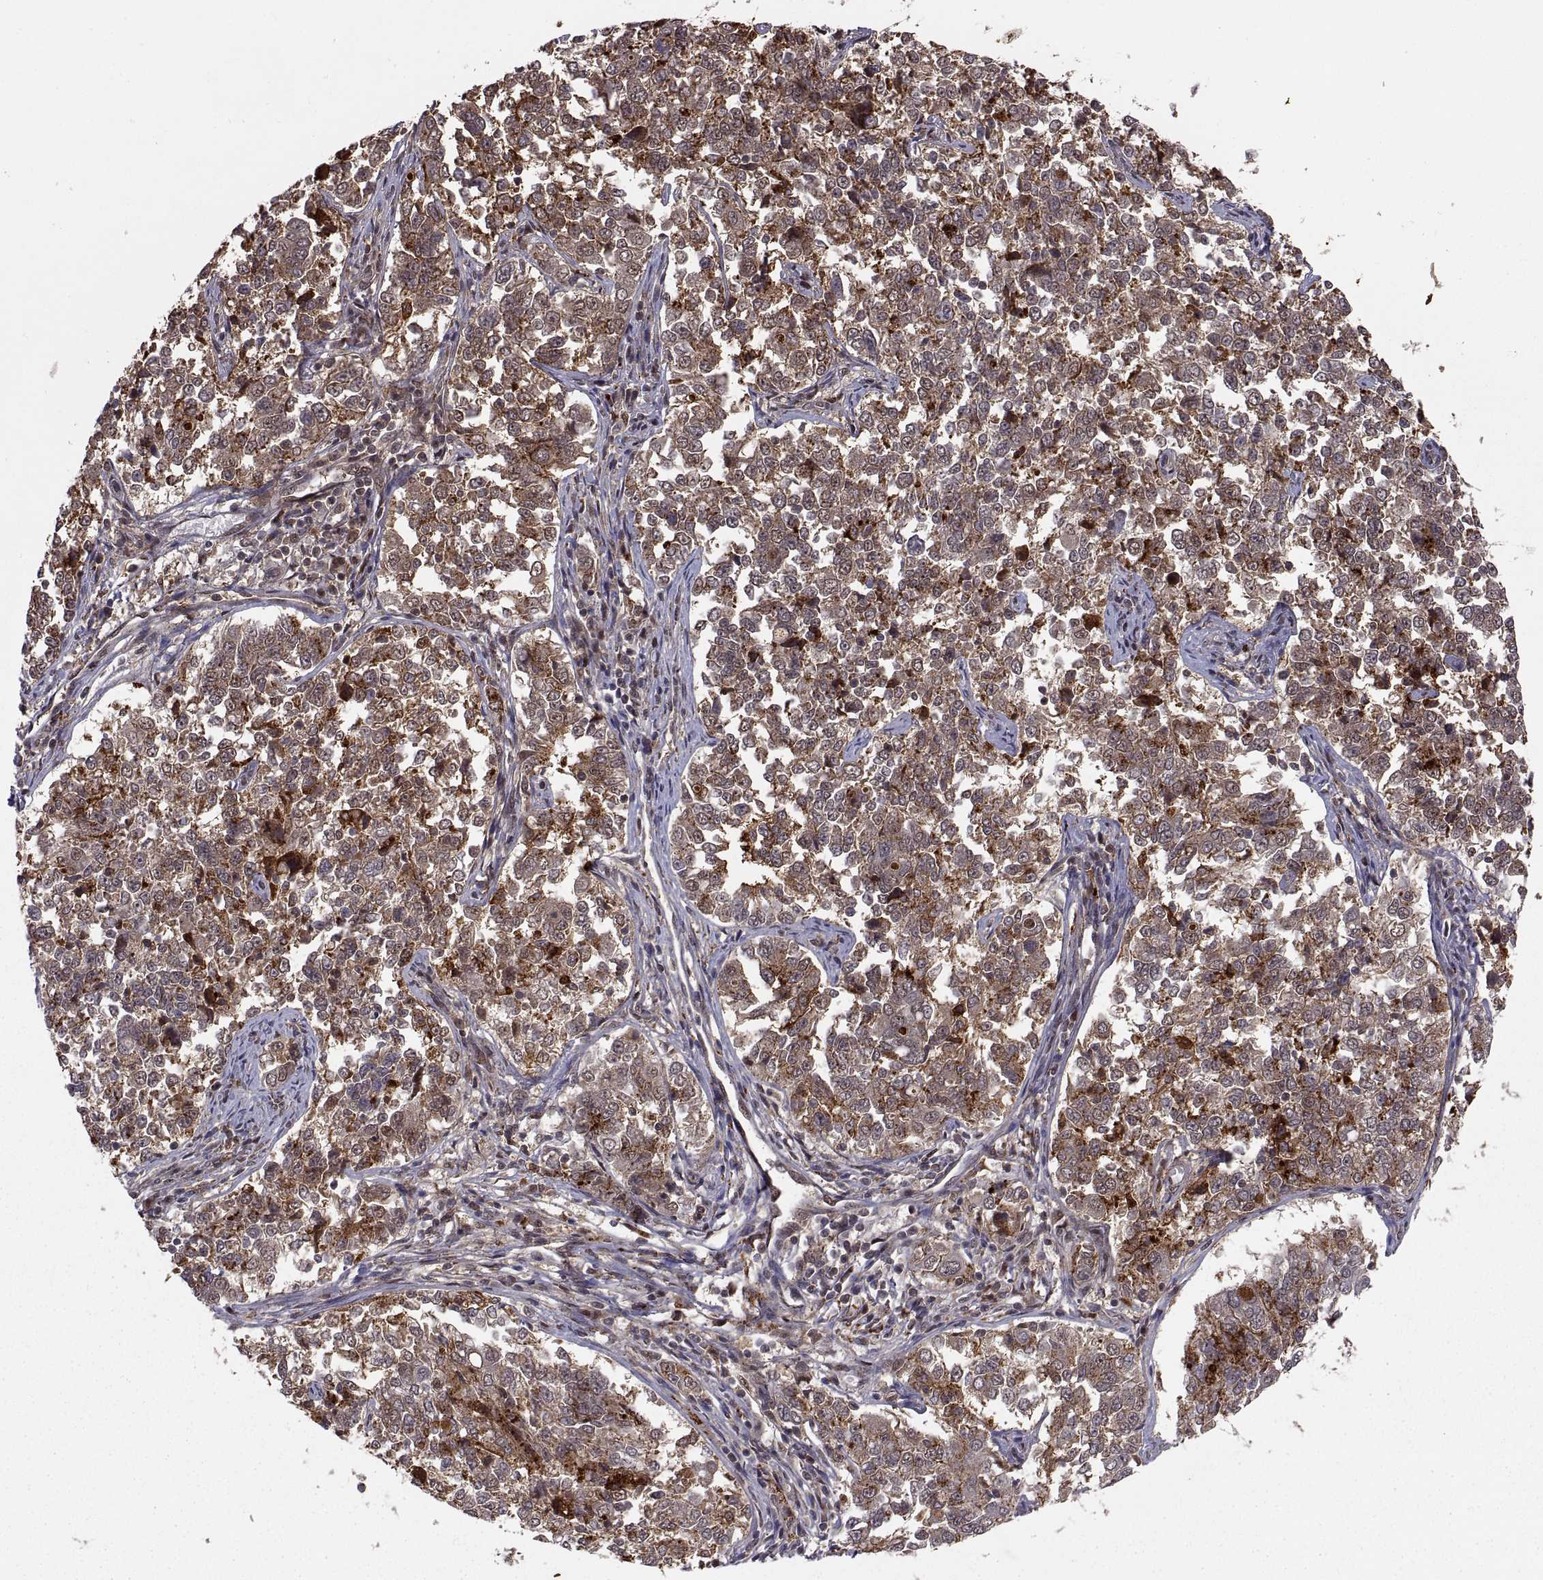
{"staining": {"intensity": "moderate", "quantity": ">75%", "location": "cytoplasmic/membranous"}, "tissue": "endometrial cancer", "cell_type": "Tumor cells", "image_type": "cancer", "snomed": [{"axis": "morphology", "description": "Adenocarcinoma, NOS"}, {"axis": "topography", "description": "Endometrium"}], "caption": "IHC micrograph of neoplastic tissue: endometrial adenocarcinoma stained using immunohistochemistry (IHC) exhibits medium levels of moderate protein expression localized specifically in the cytoplasmic/membranous of tumor cells, appearing as a cytoplasmic/membranous brown color.", "gene": "PSMC2", "patient": {"sex": "female", "age": 43}}